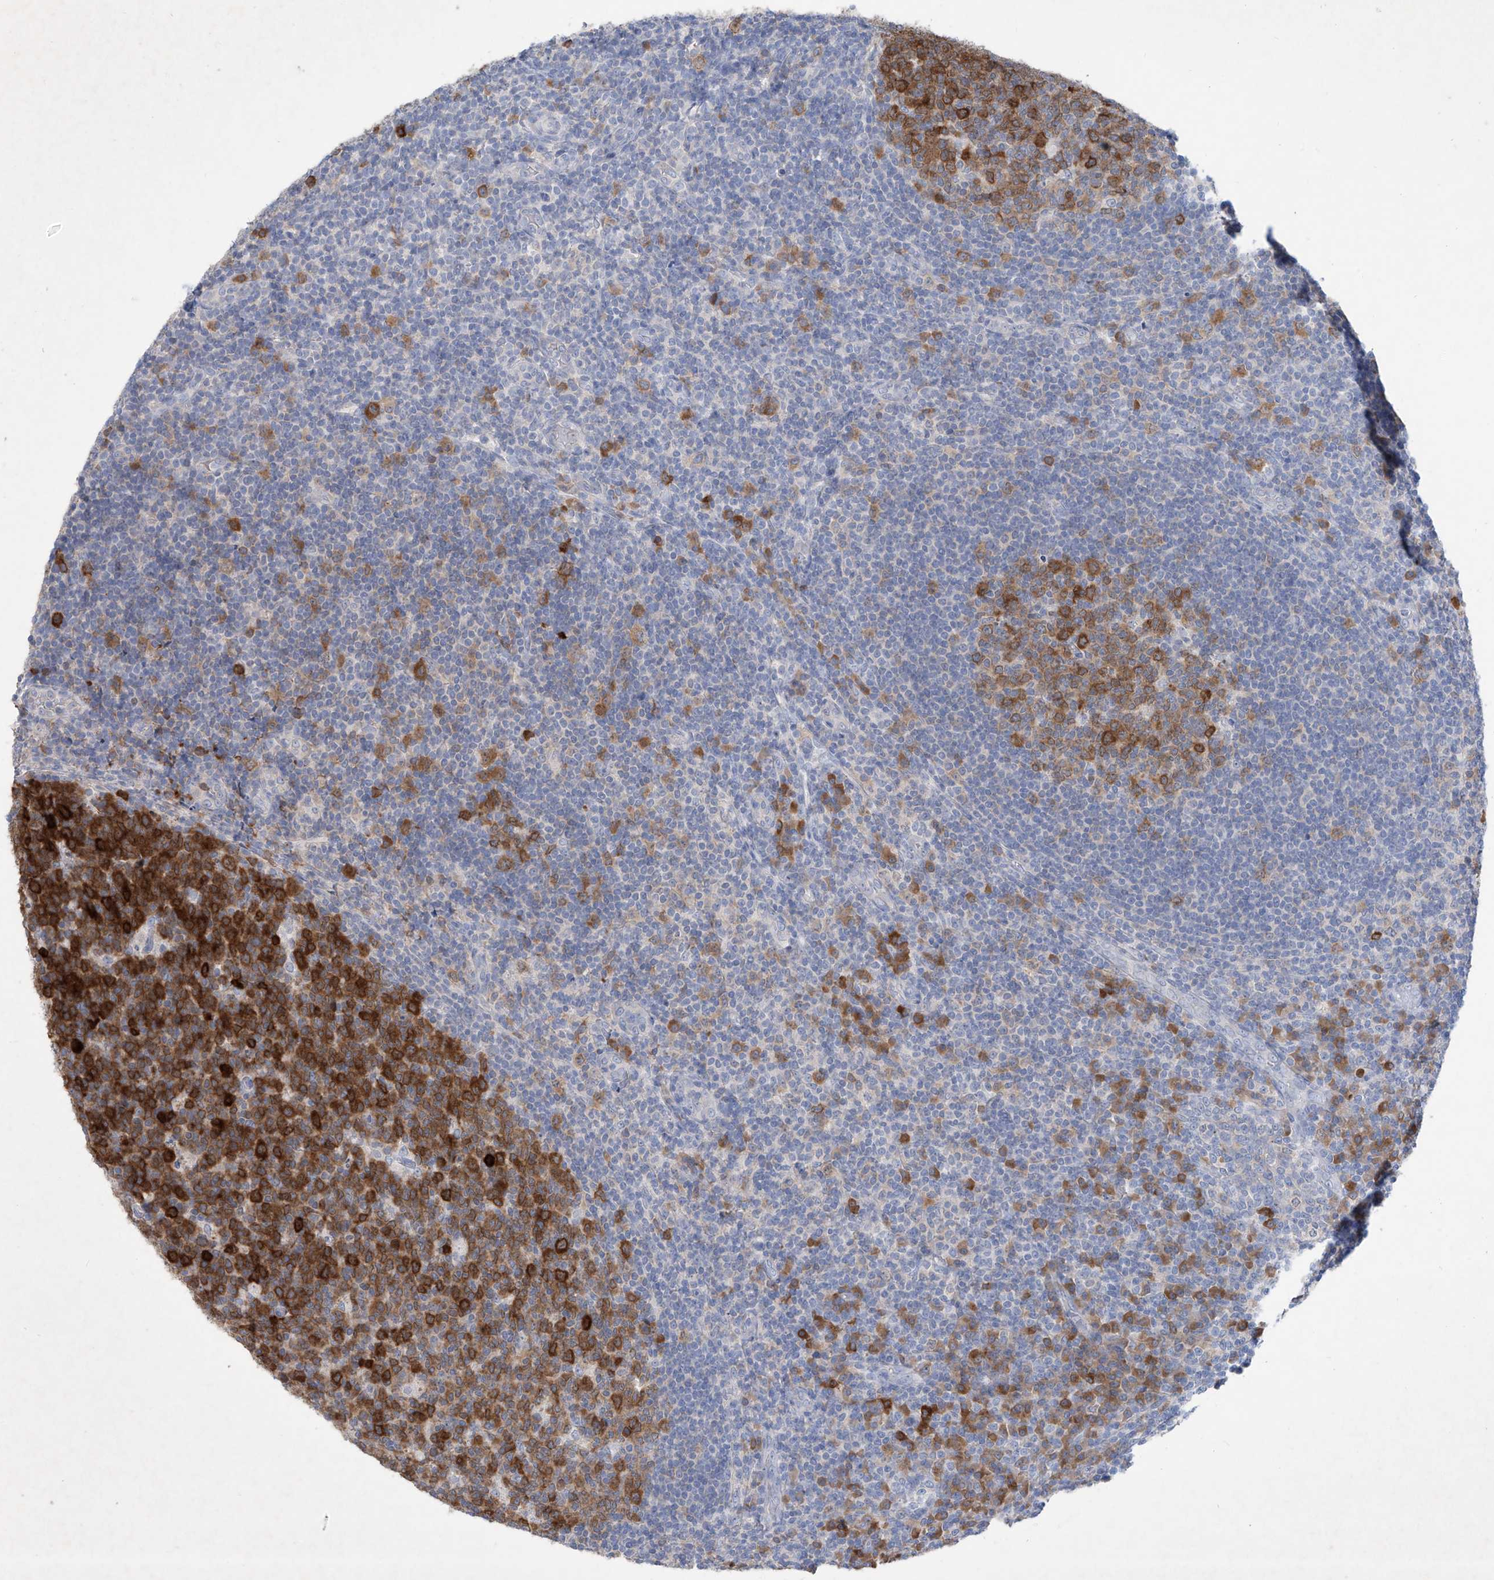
{"staining": {"intensity": "strong", "quantity": ">75%", "location": "cytoplasmic/membranous"}, "tissue": "tonsil", "cell_type": "Germinal center cells", "image_type": "normal", "snomed": [{"axis": "morphology", "description": "Normal tissue, NOS"}, {"axis": "topography", "description": "Tonsil"}], "caption": "Protein staining exhibits strong cytoplasmic/membranous positivity in about >75% of germinal center cells in normal tonsil.", "gene": "ASNS", "patient": {"sex": "female", "age": 19}}